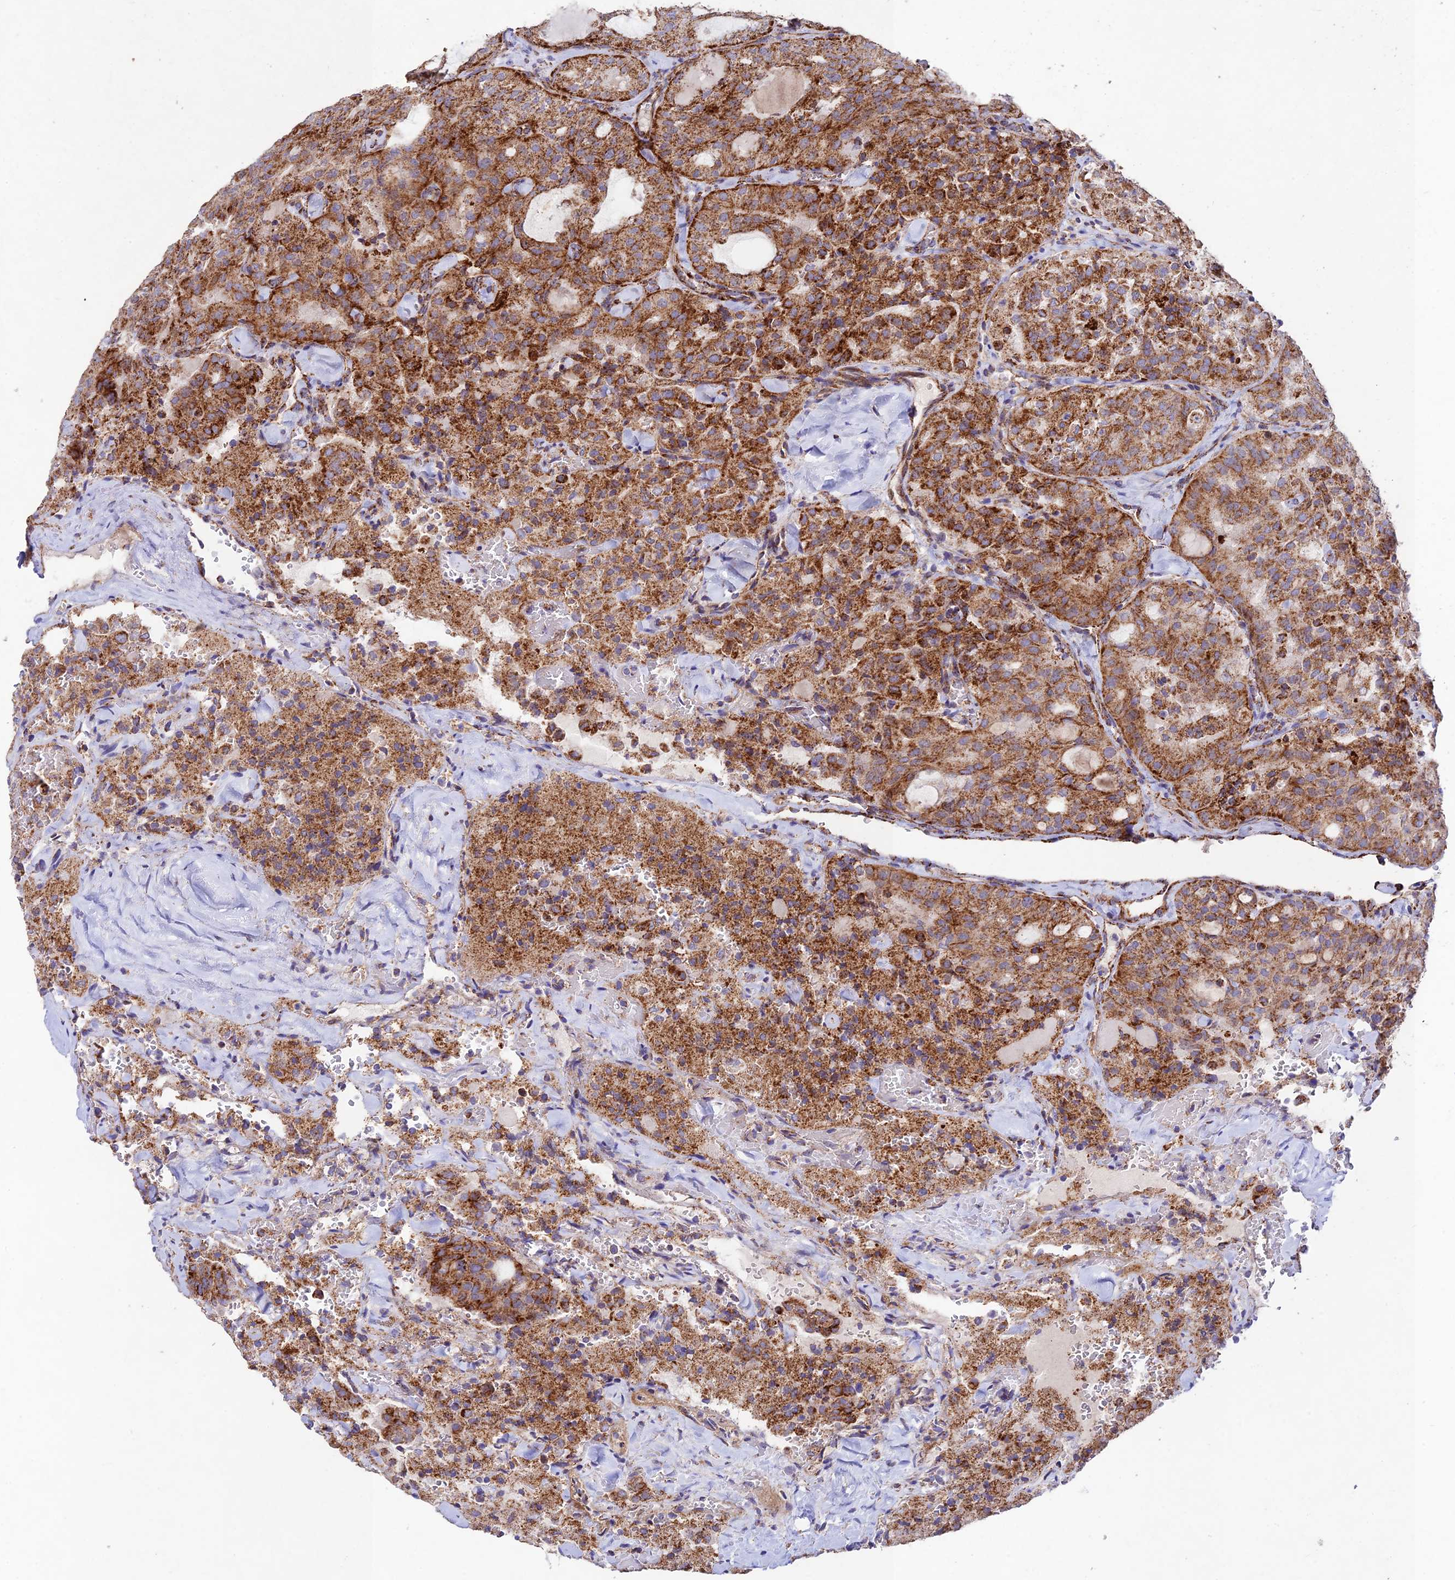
{"staining": {"intensity": "moderate", "quantity": ">75%", "location": "cytoplasmic/membranous"}, "tissue": "thyroid cancer", "cell_type": "Tumor cells", "image_type": "cancer", "snomed": [{"axis": "morphology", "description": "Follicular adenoma carcinoma, NOS"}, {"axis": "topography", "description": "Thyroid gland"}], "caption": "Immunohistochemistry (IHC) image of human thyroid follicular adenoma carcinoma stained for a protein (brown), which exhibits medium levels of moderate cytoplasmic/membranous staining in approximately >75% of tumor cells.", "gene": "KHDC3L", "patient": {"sex": "male", "age": 75}}